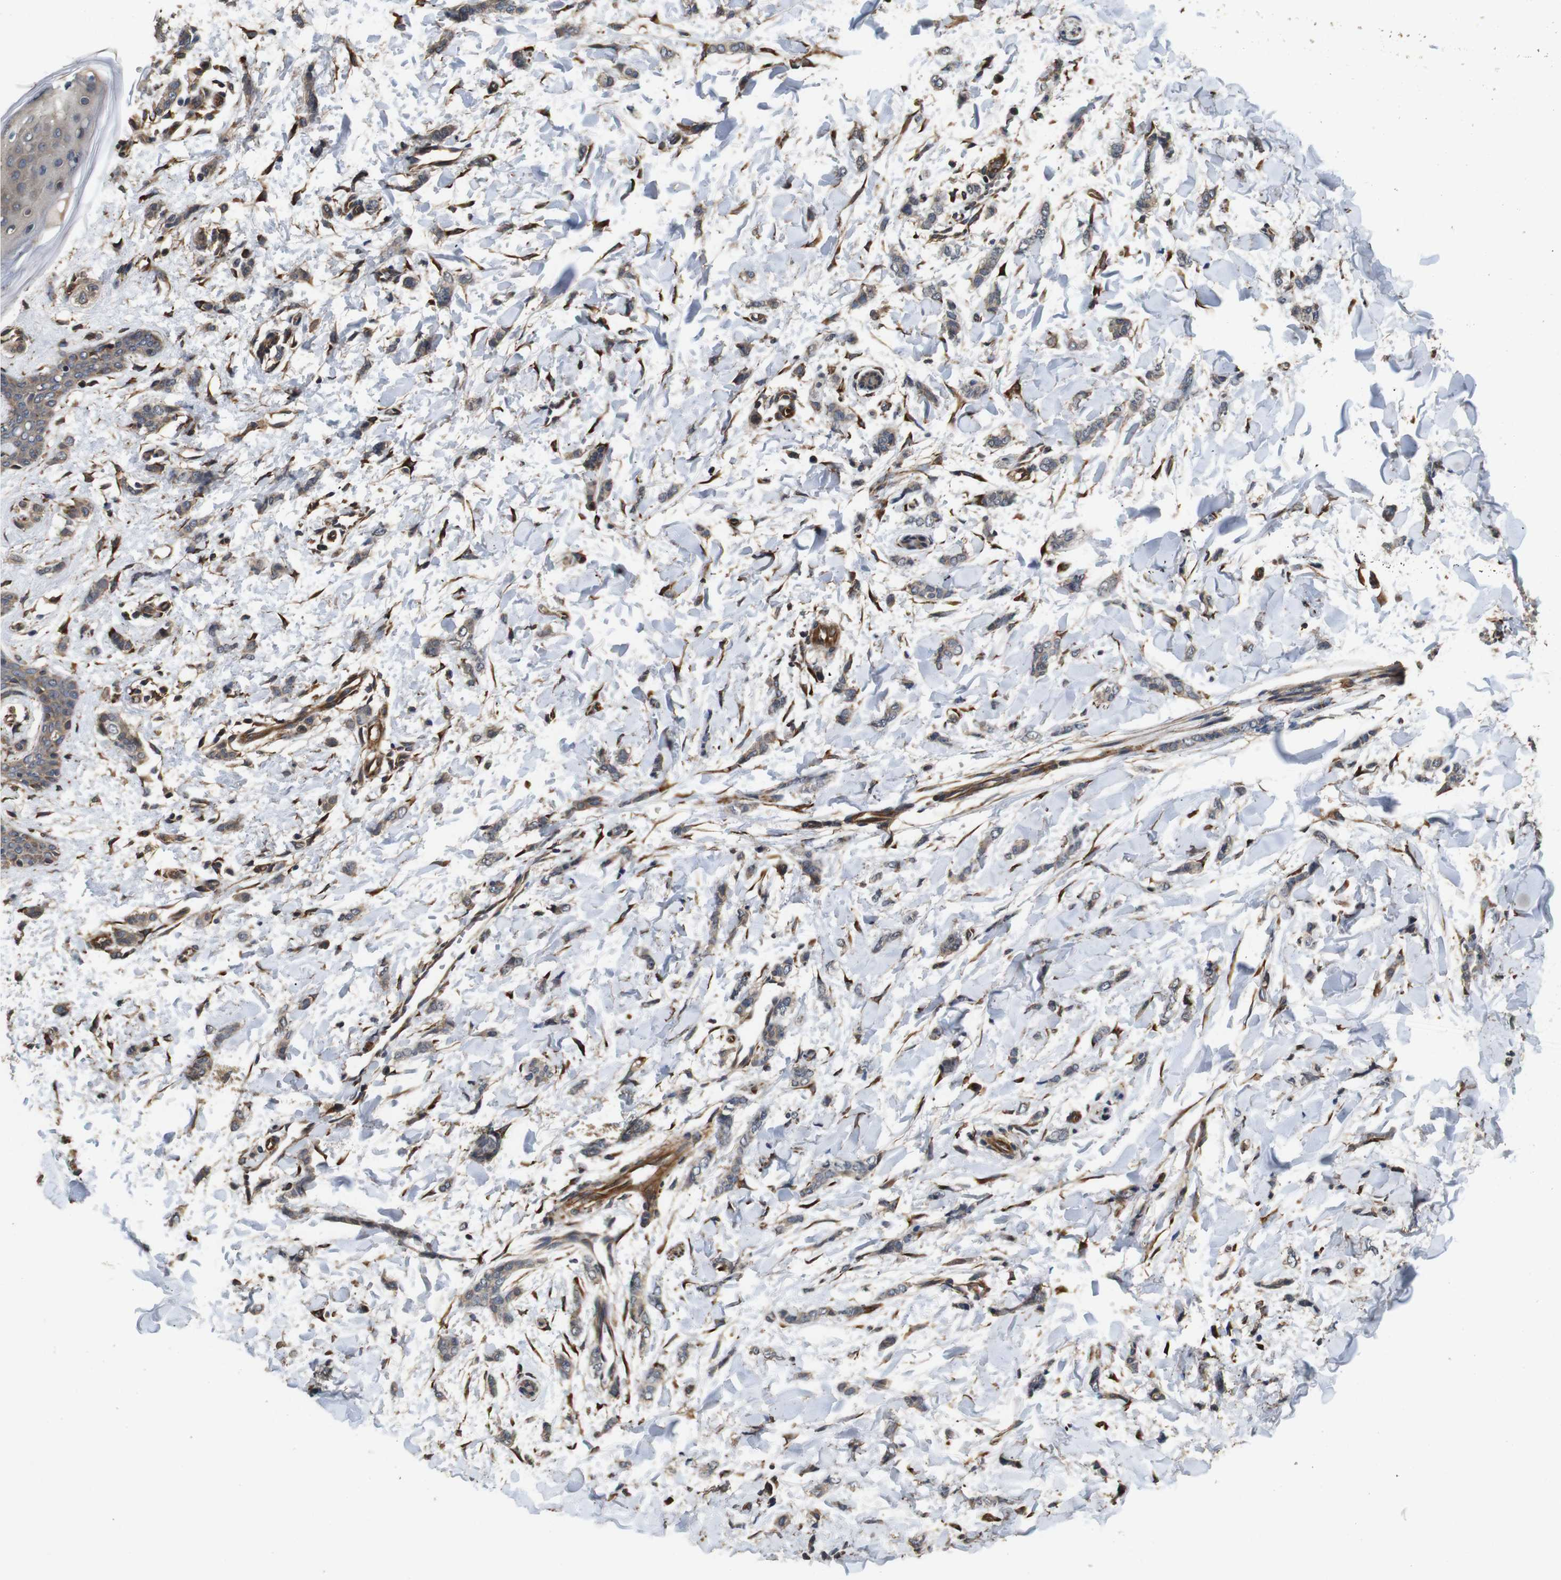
{"staining": {"intensity": "weak", "quantity": ">75%", "location": "cytoplasmic/membranous"}, "tissue": "breast cancer", "cell_type": "Tumor cells", "image_type": "cancer", "snomed": [{"axis": "morphology", "description": "Lobular carcinoma"}, {"axis": "topography", "description": "Skin"}, {"axis": "topography", "description": "Breast"}], "caption": "A high-resolution image shows IHC staining of breast lobular carcinoma, which displays weak cytoplasmic/membranous expression in approximately >75% of tumor cells.", "gene": "CNPY4", "patient": {"sex": "female", "age": 46}}